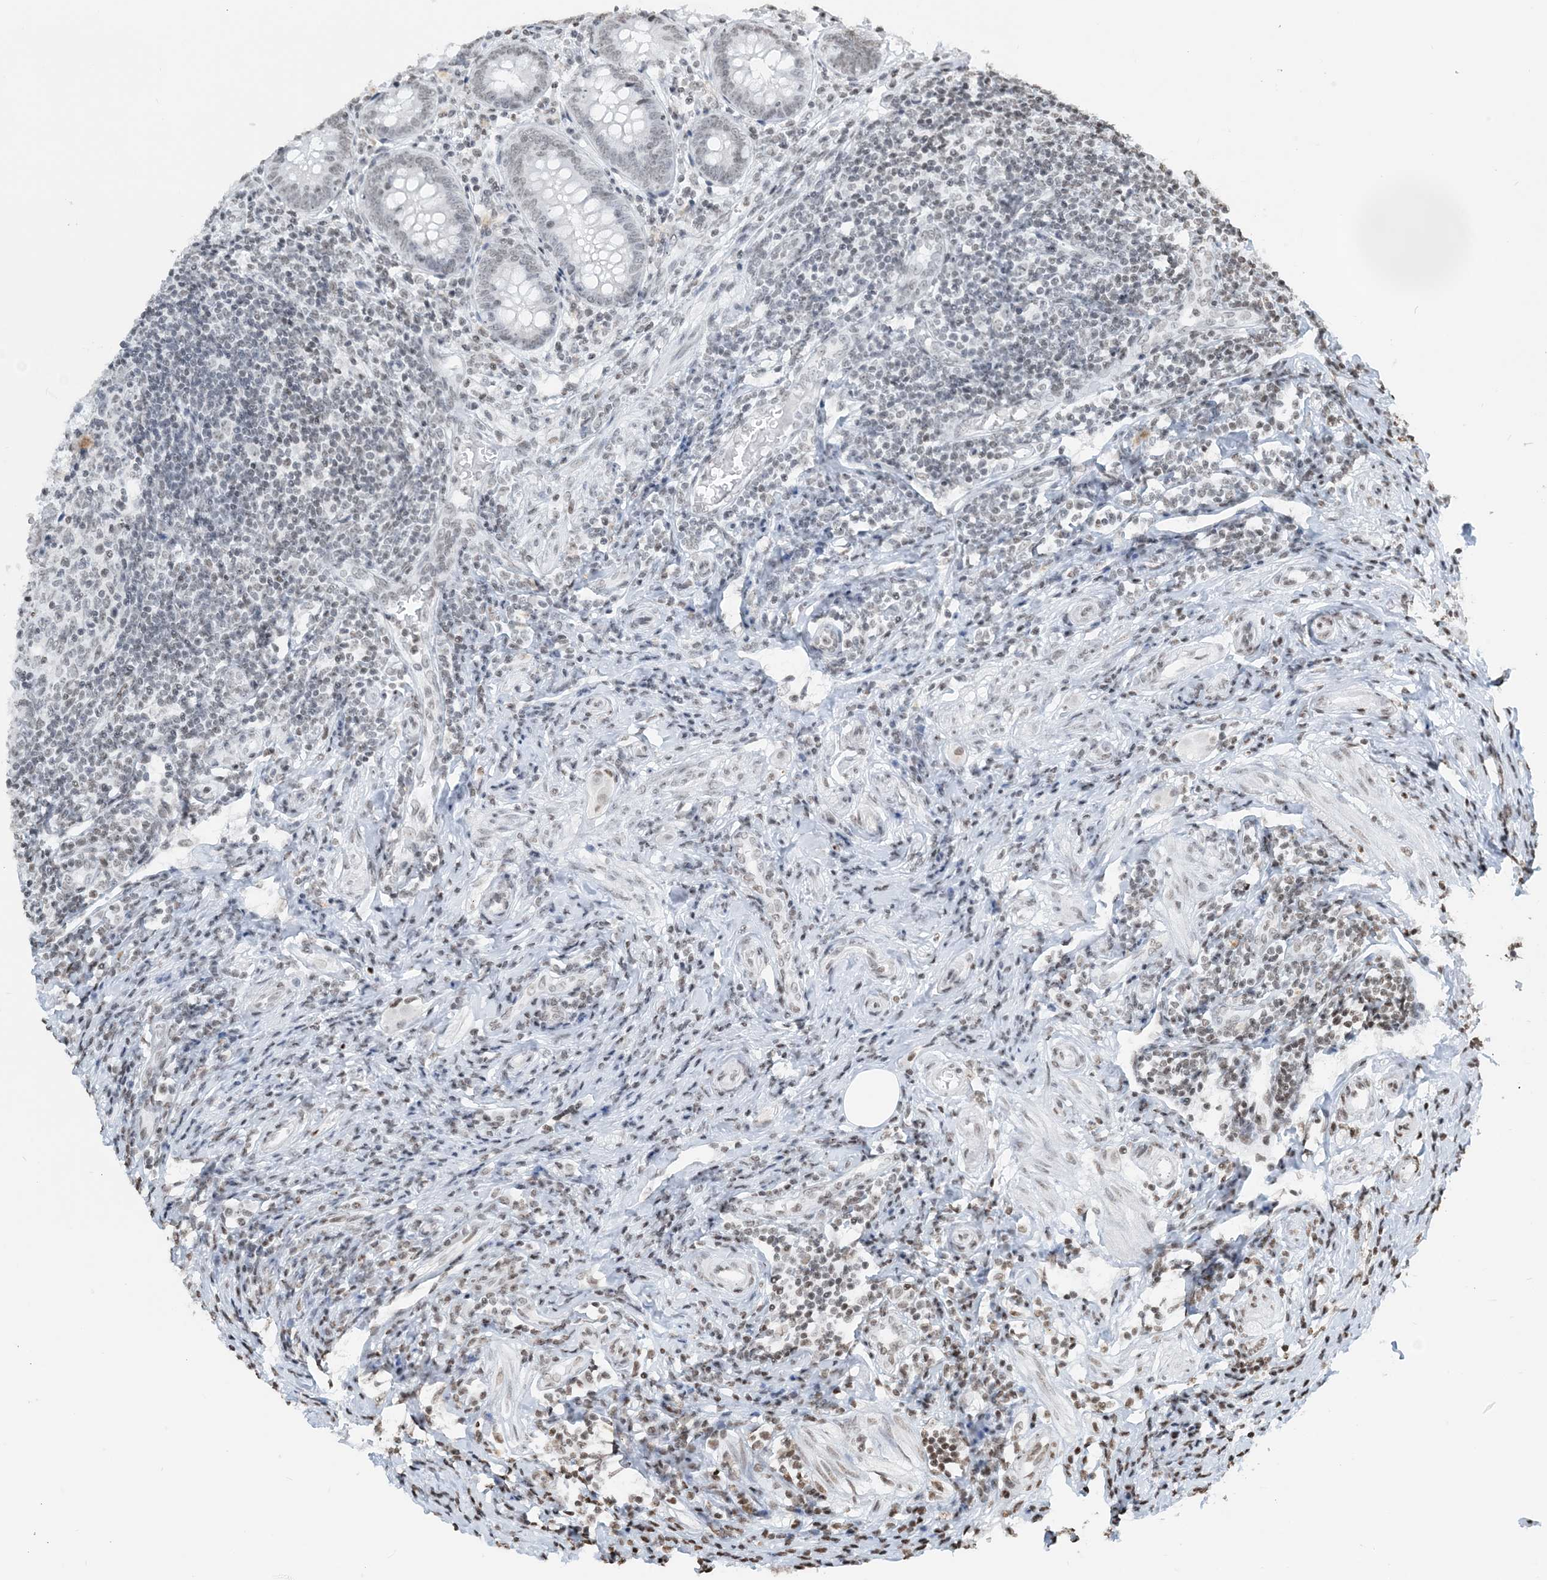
{"staining": {"intensity": "moderate", "quantity": "25%-75%", "location": "nuclear"}, "tissue": "appendix", "cell_type": "Glandular cells", "image_type": "normal", "snomed": [{"axis": "morphology", "description": "Normal tissue, NOS"}, {"axis": "topography", "description": "Appendix"}], "caption": "High-power microscopy captured an immunohistochemistry micrograph of unremarkable appendix, revealing moderate nuclear staining in about 25%-75% of glandular cells.", "gene": "H3", "patient": {"sex": "female", "age": 54}}